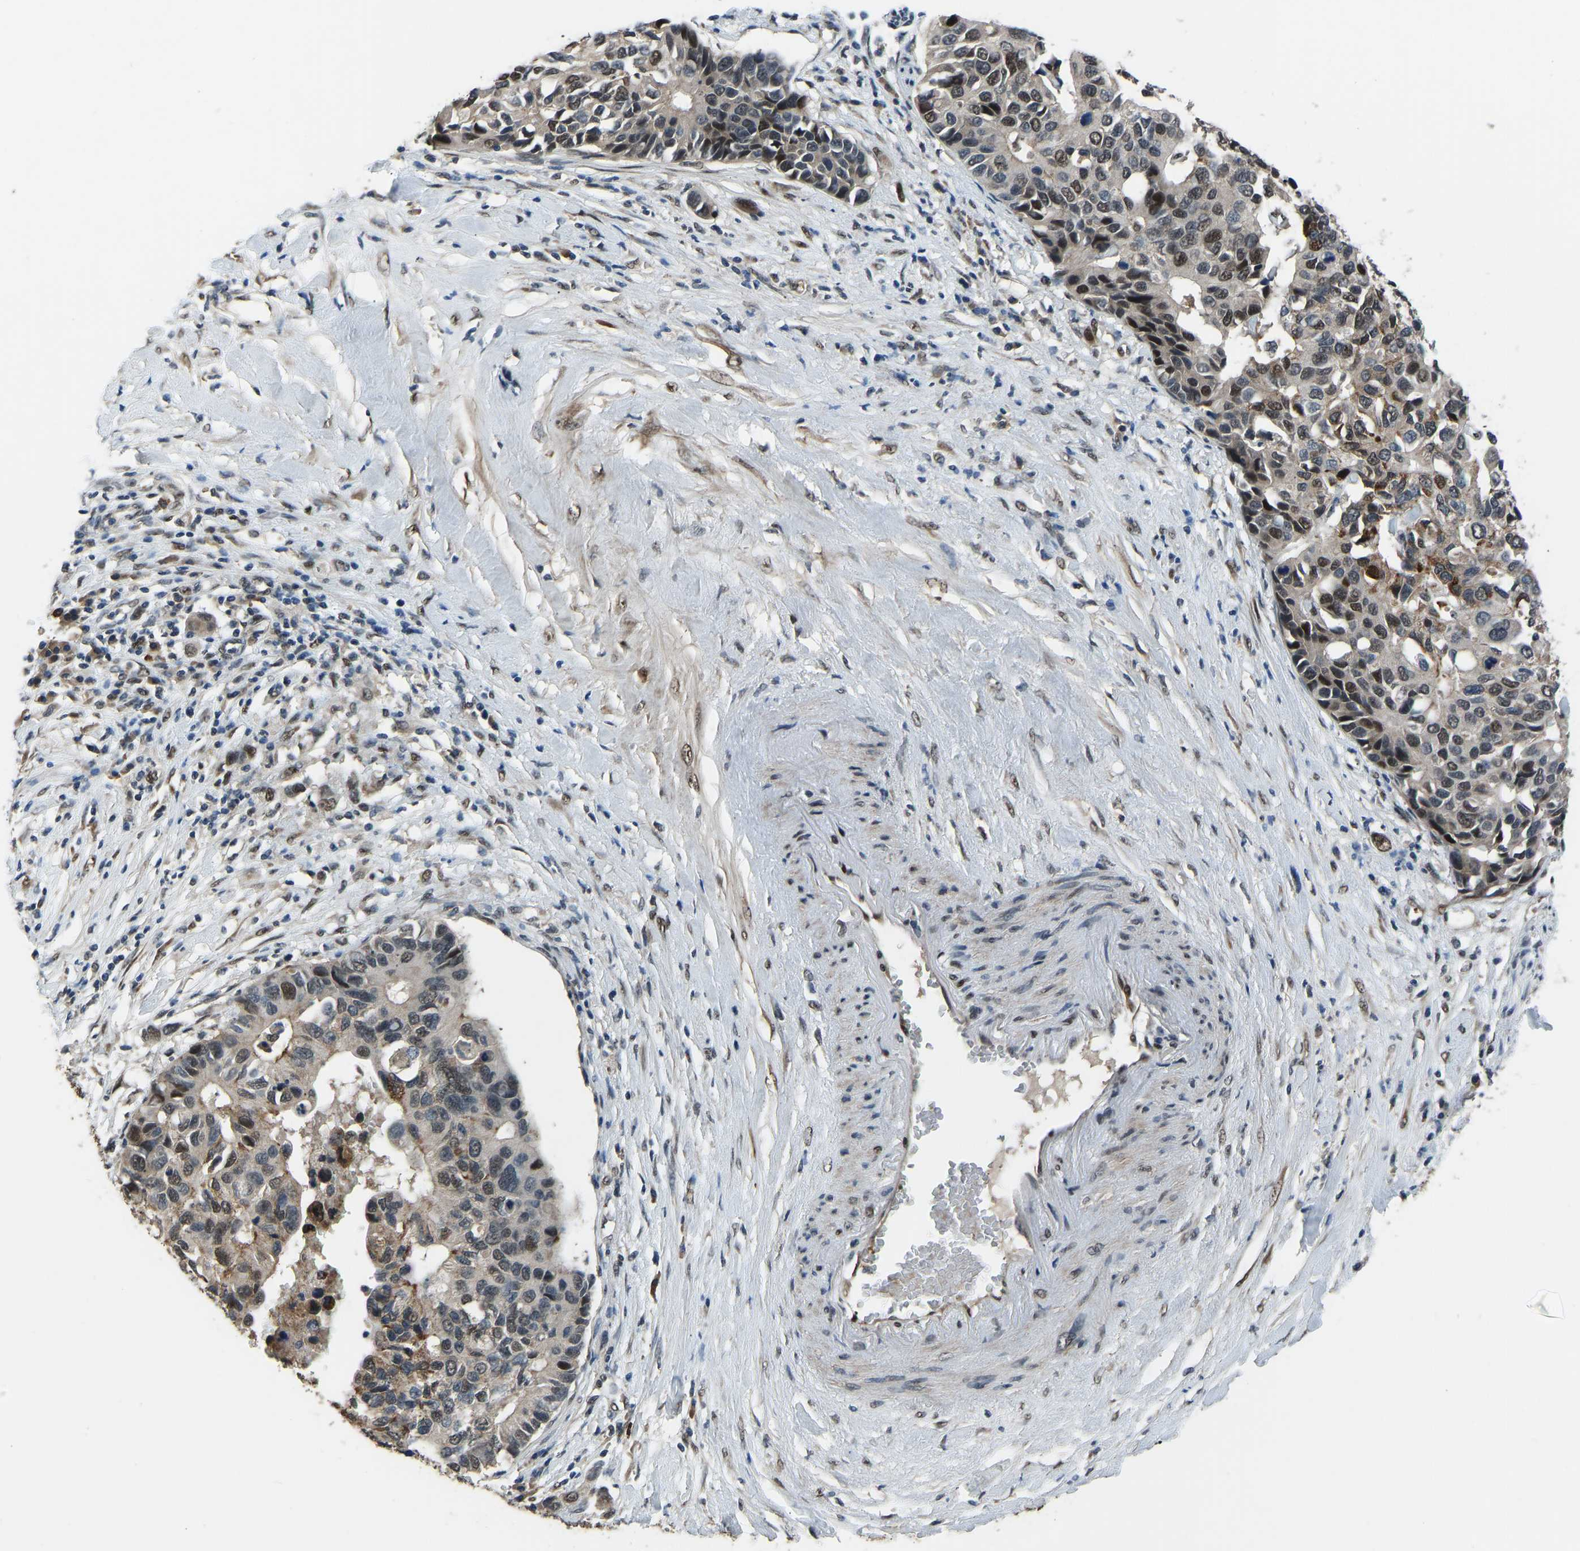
{"staining": {"intensity": "moderate", "quantity": "25%-75%", "location": "cytoplasmic/membranous,nuclear"}, "tissue": "pancreatic cancer", "cell_type": "Tumor cells", "image_type": "cancer", "snomed": [{"axis": "morphology", "description": "Adenocarcinoma, NOS"}, {"axis": "topography", "description": "Pancreas"}], "caption": "Protein staining of adenocarcinoma (pancreatic) tissue reveals moderate cytoplasmic/membranous and nuclear positivity in about 25%-75% of tumor cells.", "gene": "FOS", "patient": {"sex": "female", "age": 56}}